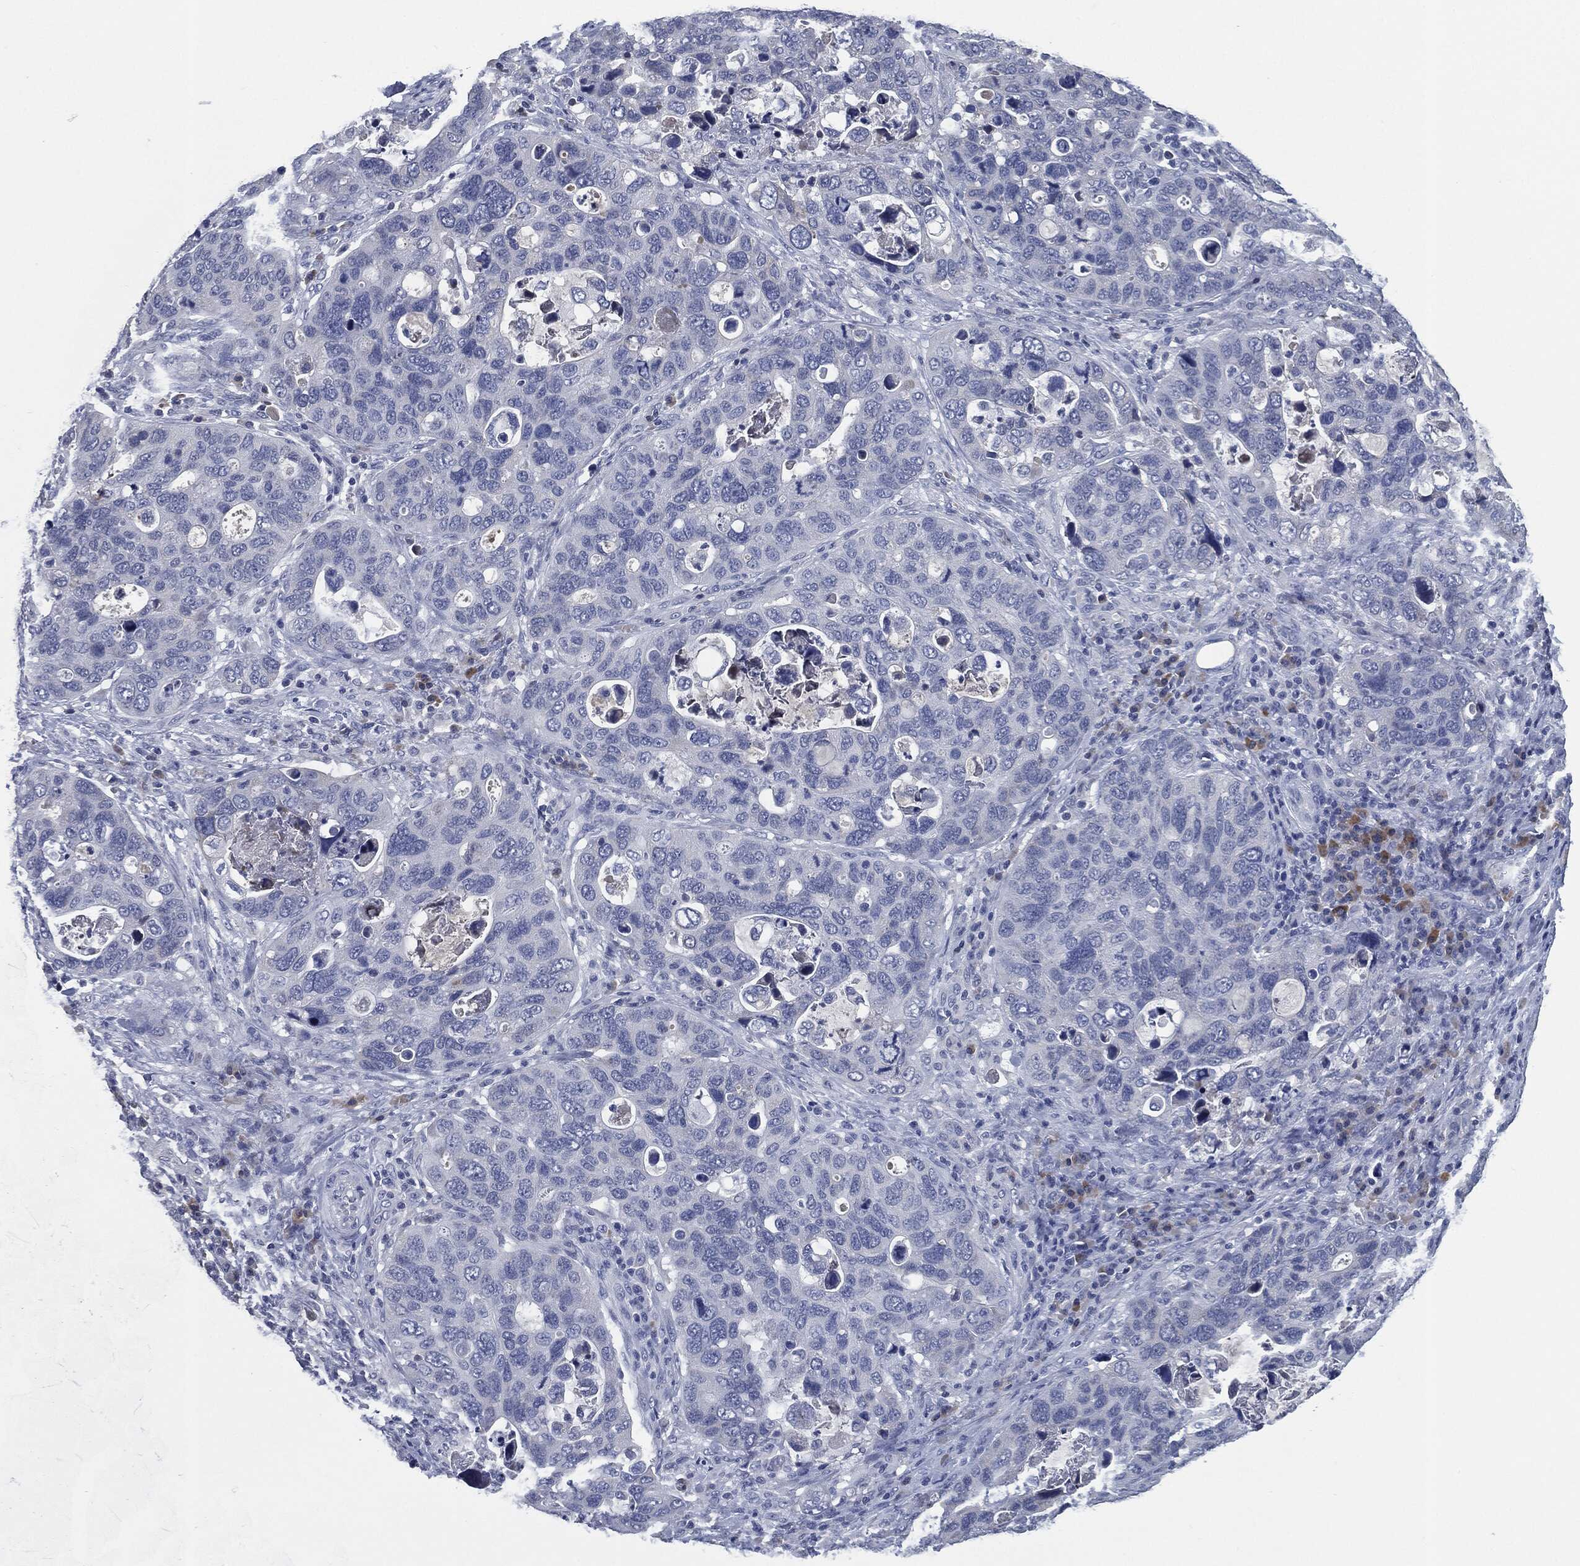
{"staining": {"intensity": "negative", "quantity": "none", "location": "none"}, "tissue": "stomach cancer", "cell_type": "Tumor cells", "image_type": "cancer", "snomed": [{"axis": "morphology", "description": "Adenocarcinoma, NOS"}, {"axis": "topography", "description": "Stomach"}], "caption": "The micrograph exhibits no significant positivity in tumor cells of adenocarcinoma (stomach).", "gene": "IL2RG", "patient": {"sex": "male", "age": 54}}